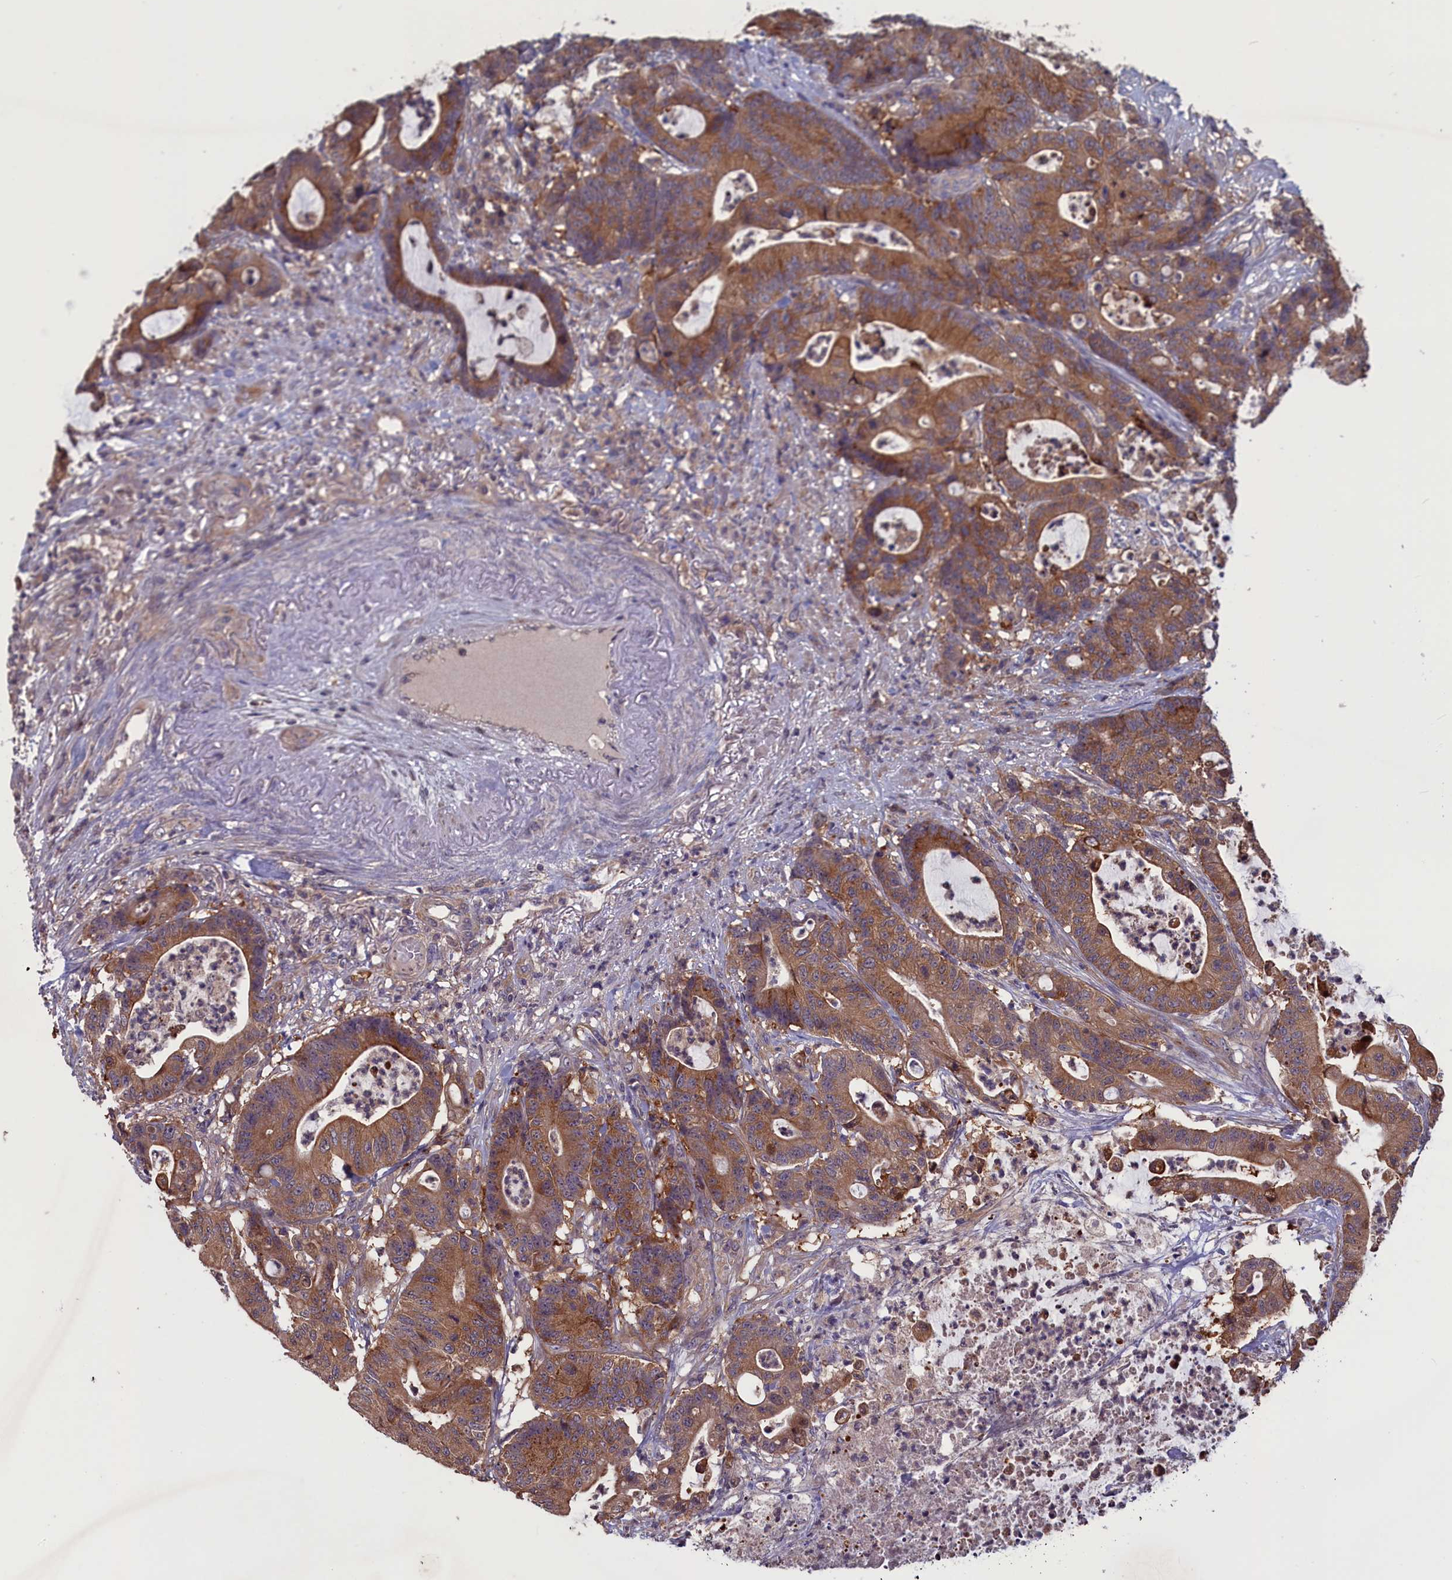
{"staining": {"intensity": "moderate", "quantity": ">75%", "location": "cytoplasmic/membranous"}, "tissue": "colorectal cancer", "cell_type": "Tumor cells", "image_type": "cancer", "snomed": [{"axis": "morphology", "description": "Adenocarcinoma, NOS"}, {"axis": "topography", "description": "Colon"}], "caption": "Immunohistochemistry photomicrograph of neoplastic tissue: colorectal cancer (adenocarcinoma) stained using immunohistochemistry demonstrates medium levels of moderate protein expression localized specifically in the cytoplasmic/membranous of tumor cells, appearing as a cytoplasmic/membranous brown color.", "gene": "CACTIN", "patient": {"sex": "female", "age": 84}}